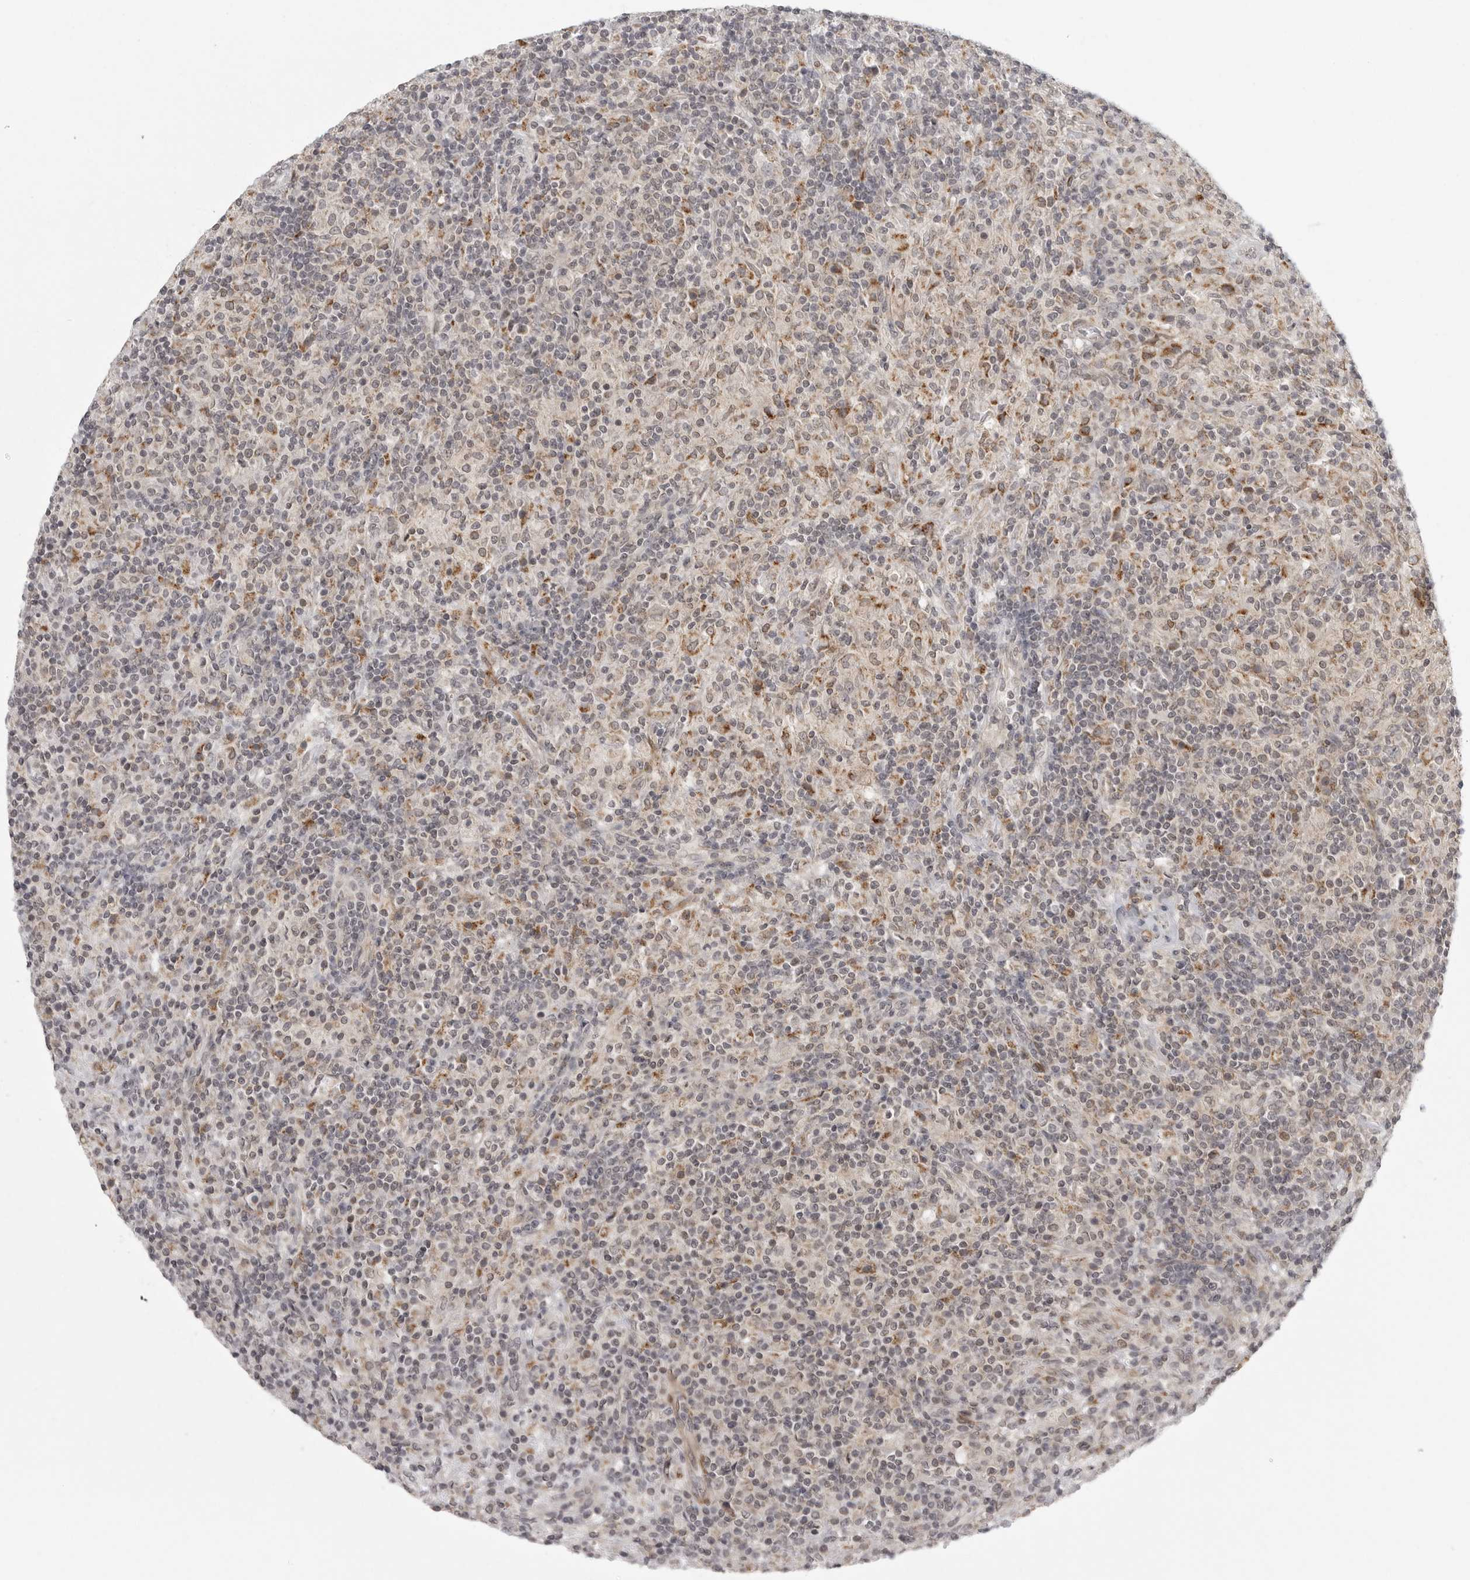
{"staining": {"intensity": "negative", "quantity": "none", "location": "none"}, "tissue": "lymphoma", "cell_type": "Tumor cells", "image_type": "cancer", "snomed": [{"axis": "morphology", "description": "Hodgkin's disease, NOS"}, {"axis": "topography", "description": "Lymph node"}], "caption": "The immunohistochemistry histopathology image has no significant positivity in tumor cells of Hodgkin's disease tissue.", "gene": "TUT4", "patient": {"sex": "male", "age": 70}}